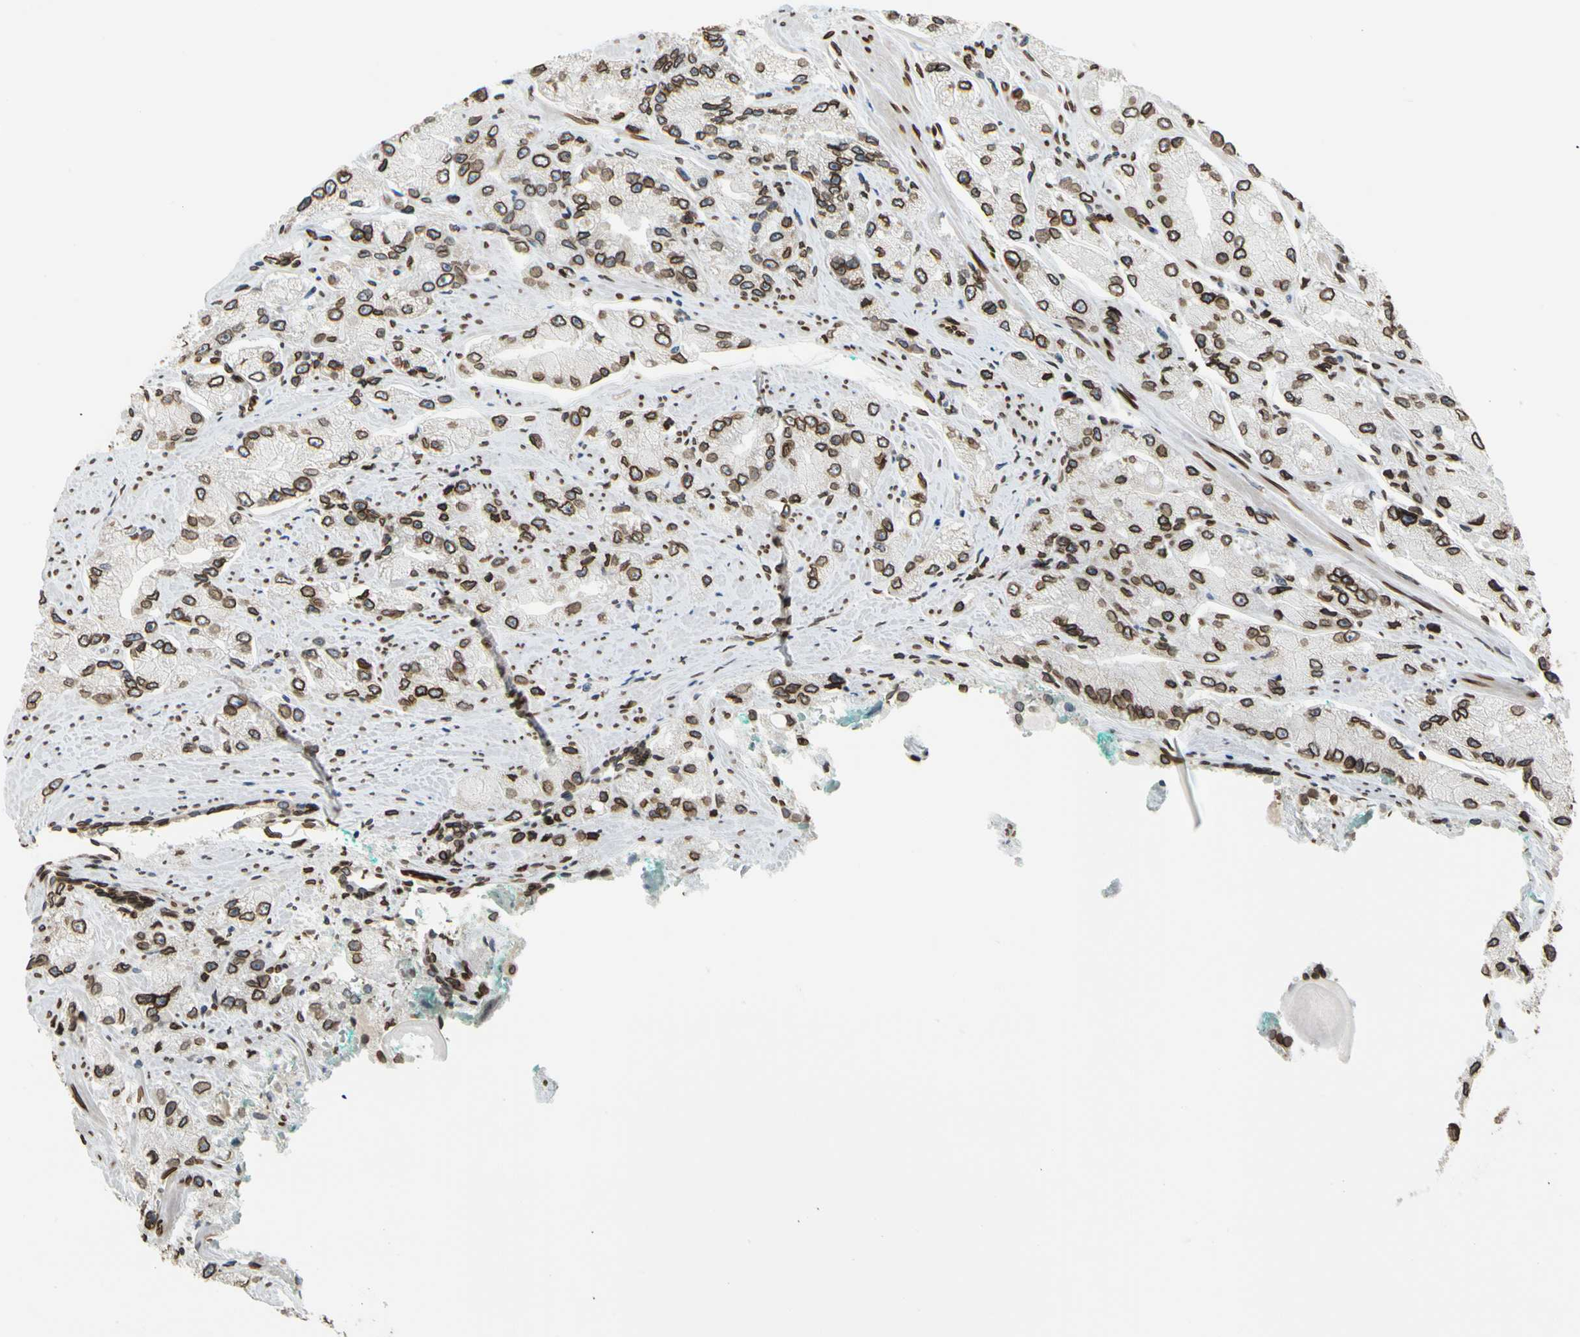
{"staining": {"intensity": "strong", "quantity": ">75%", "location": "cytoplasmic/membranous,nuclear"}, "tissue": "prostate cancer", "cell_type": "Tumor cells", "image_type": "cancer", "snomed": [{"axis": "morphology", "description": "Adenocarcinoma, High grade"}, {"axis": "topography", "description": "Prostate"}], "caption": "Tumor cells display high levels of strong cytoplasmic/membranous and nuclear expression in about >75% of cells in prostate cancer.", "gene": "SUN1", "patient": {"sex": "male", "age": 58}}